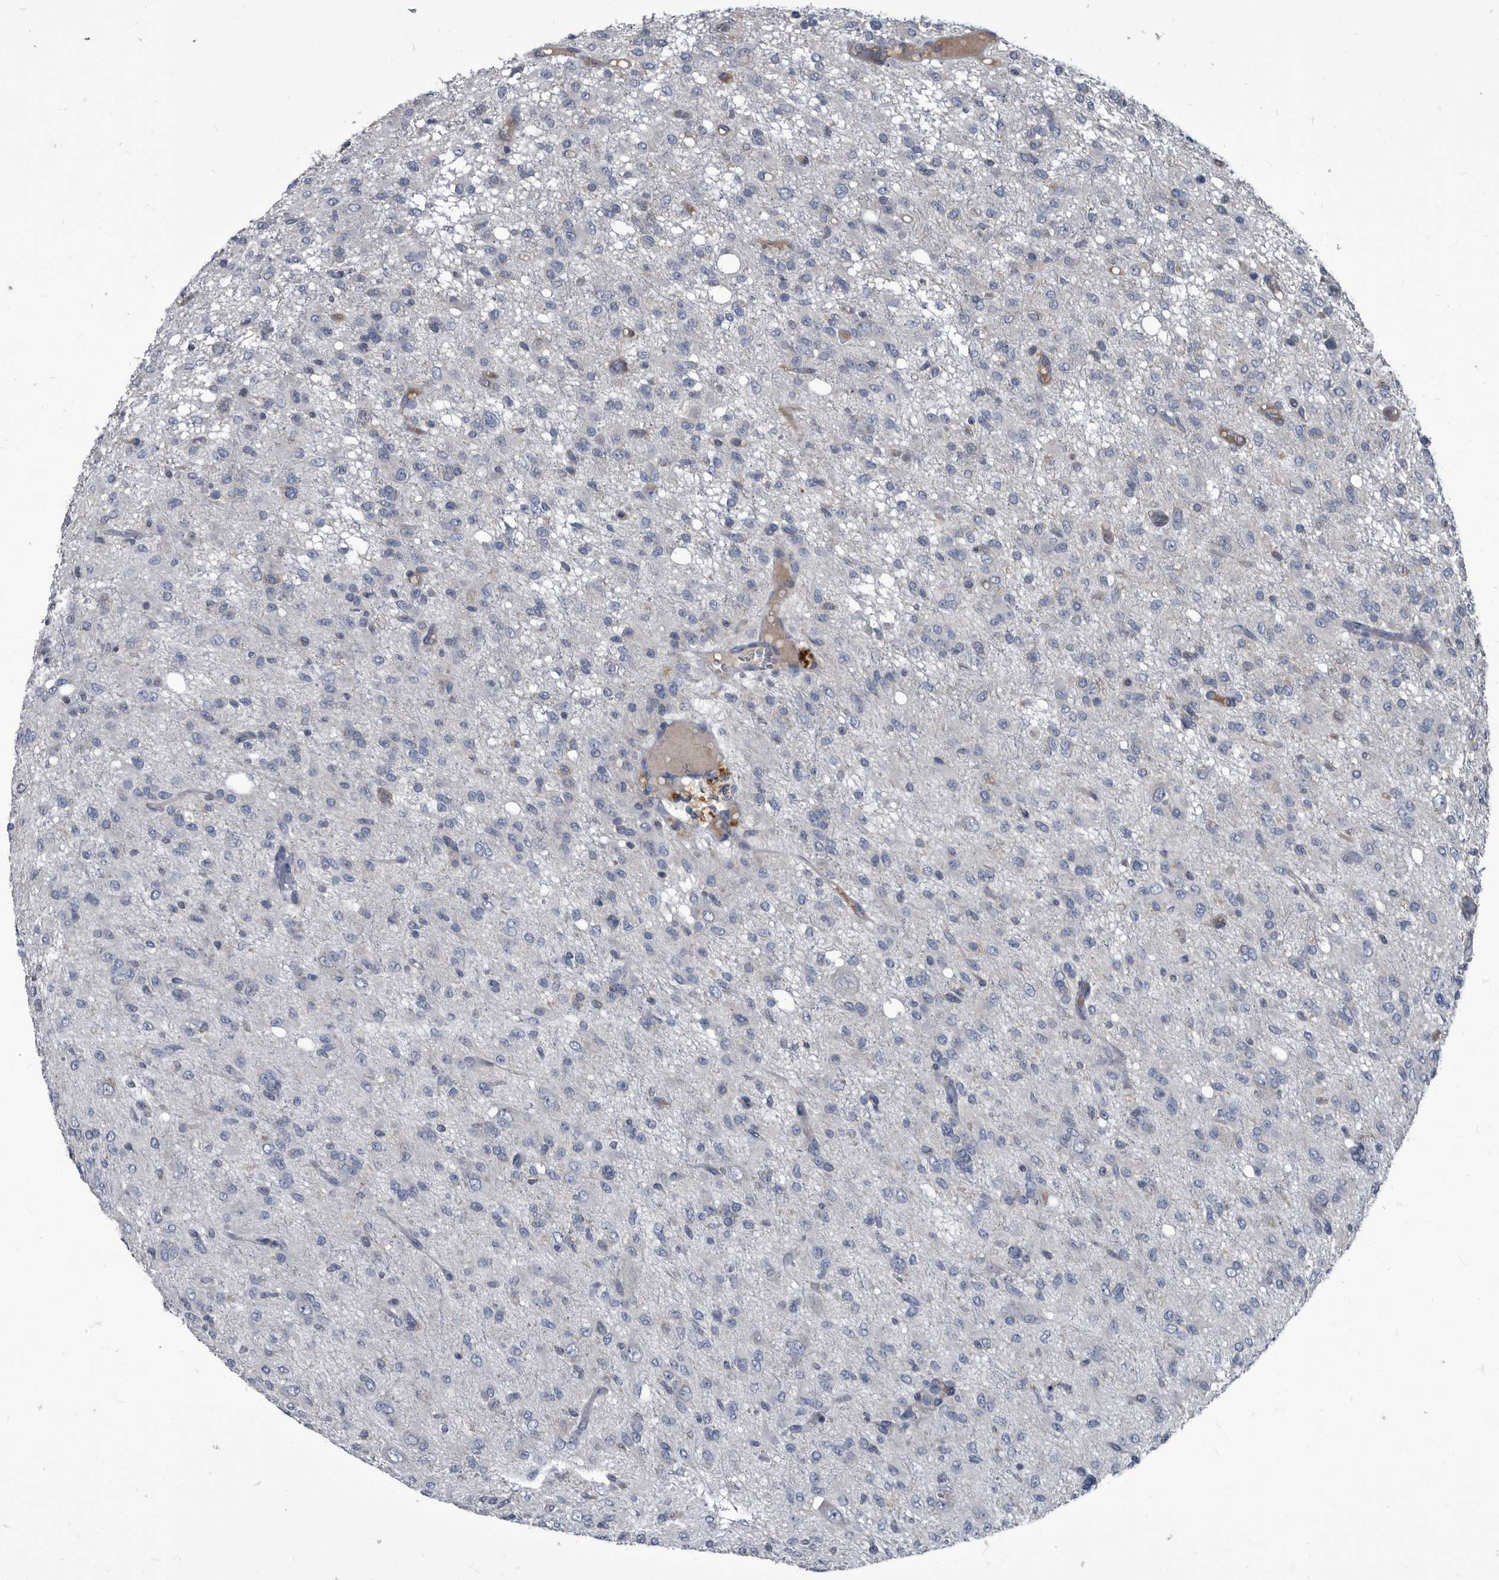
{"staining": {"intensity": "negative", "quantity": "none", "location": "none"}, "tissue": "glioma", "cell_type": "Tumor cells", "image_type": "cancer", "snomed": [{"axis": "morphology", "description": "Glioma, malignant, High grade"}, {"axis": "topography", "description": "Brain"}], "caption": "Tumor cells show no significant staining in glioma.", "gene": "CDV3", "patient": {"sex": "female", "age": 59}}